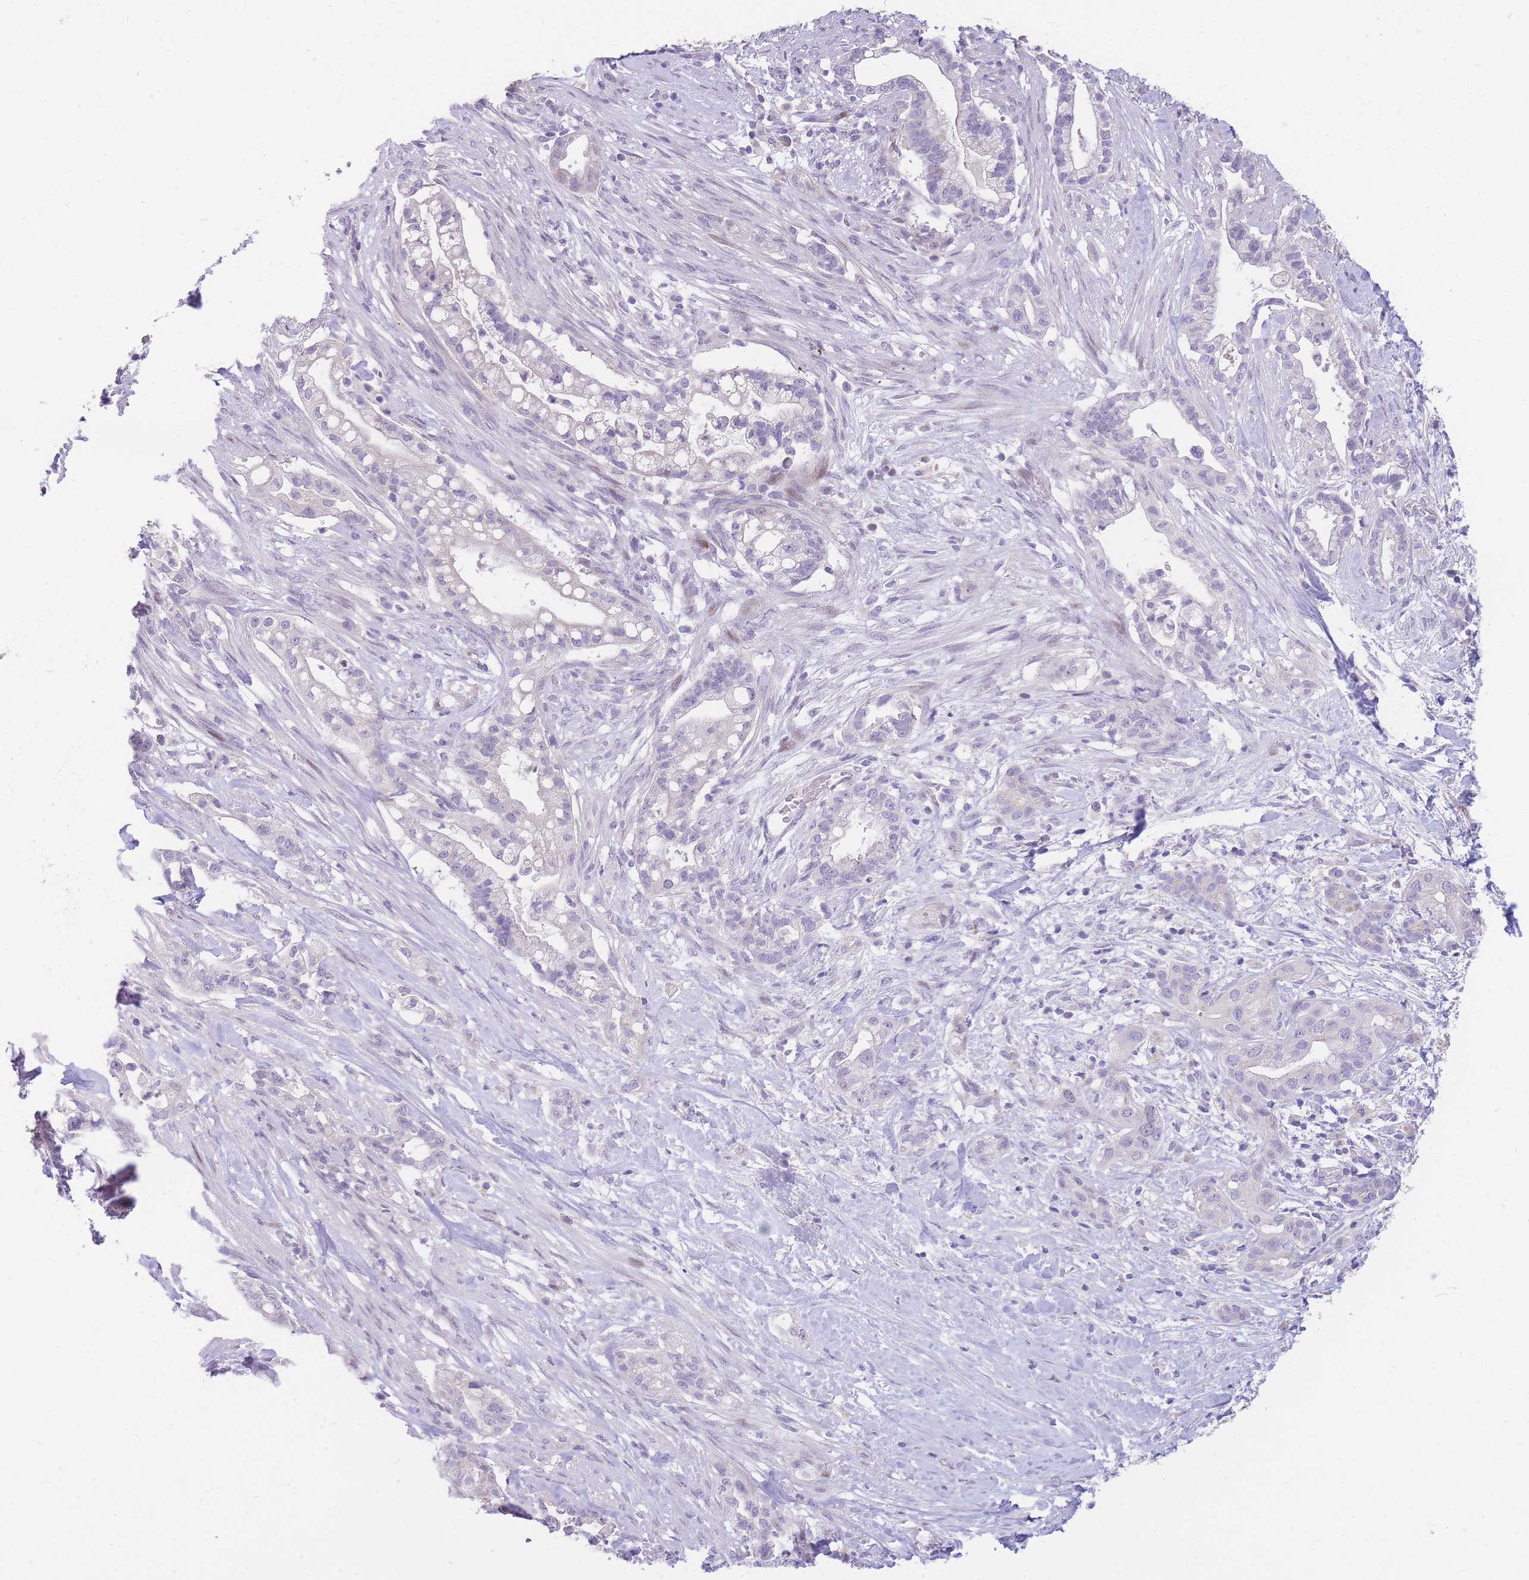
{"staining": {"intensity": "negative", "quantity": "none", "location": "none"}, "tissue": "pancreatic cancer", "cell_type": "Tumor cells", "image_type": "cancer", "snomed": [{"axis": "morphology", "description": "Adenocarcinoma, NOS"}, {"axis": "topography", "description": "Pancreas"}], "caption": "Adenocarcinoma (pancreatic) was stained to show a protein in brown. There is no significant positivity in tumor cells.", "gene": "SHCBP1", "patient": {"sex": "male", "age": 44}}